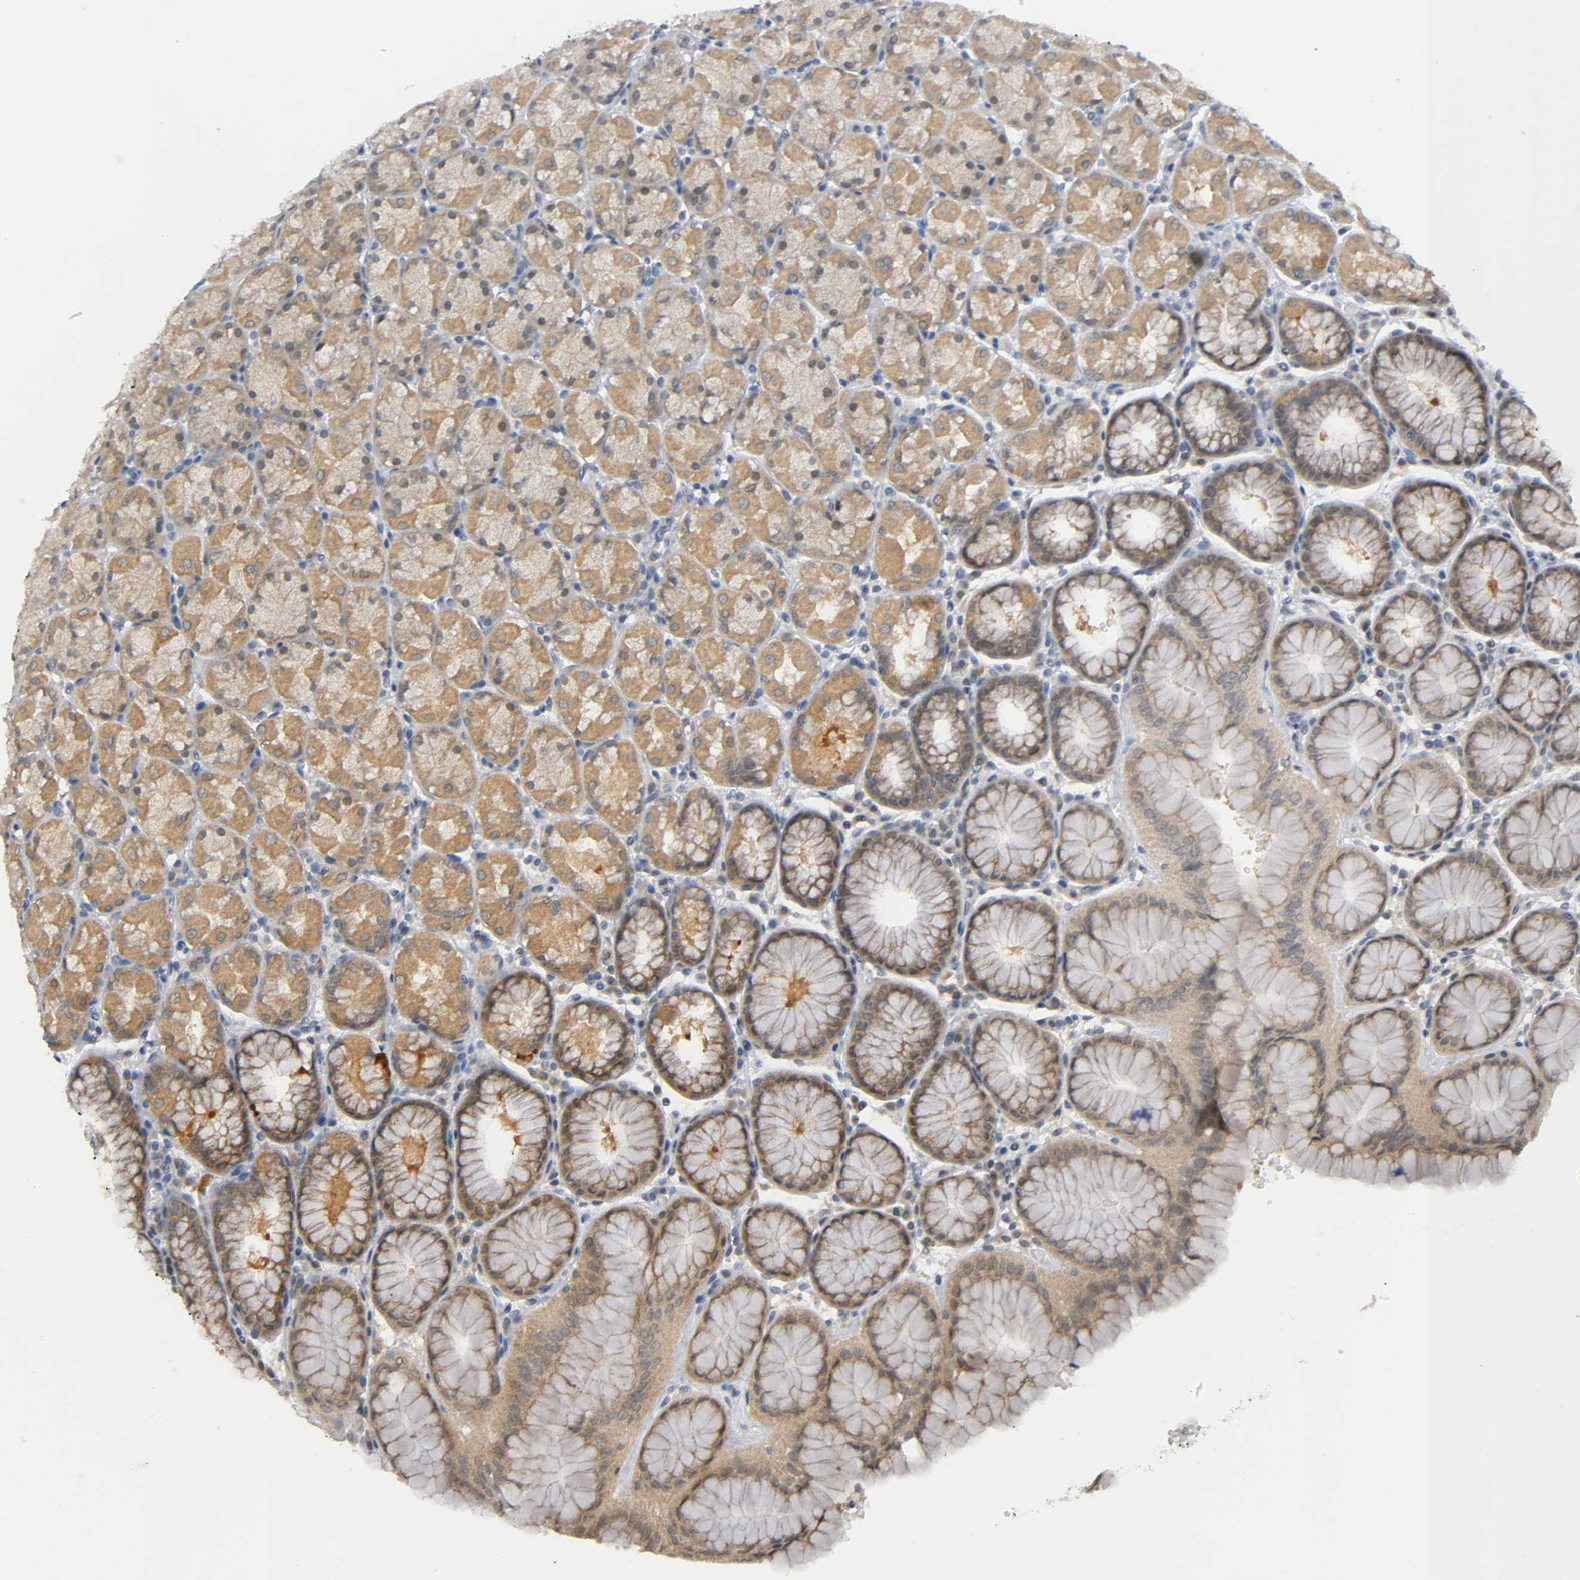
{"staining": {"intensity": "moderate", "quantity": ">75%", "location": "cytoplasmic/membranous,nuclear"}, "tissue": "stomach", "cell_type": "Glandular cells", "image_type": "normal", "snomed": [{"axis": "morphology", "description": "Normal tissue, NOS"}, {"axis": "topography", "description": "Stomach, upper"}, {"axis": "topography", "description": "Stomach"}], "caption": "The micrograph shows a brown stain indicating the presence of a protein in the cytoplasmic/membranous,nuclear of glandular cells in stomach. (DAB IHC with brightfield microscopy, high magnification).", "gene": "MAPK8", "patient": {"sex": "male", "age": 76}}